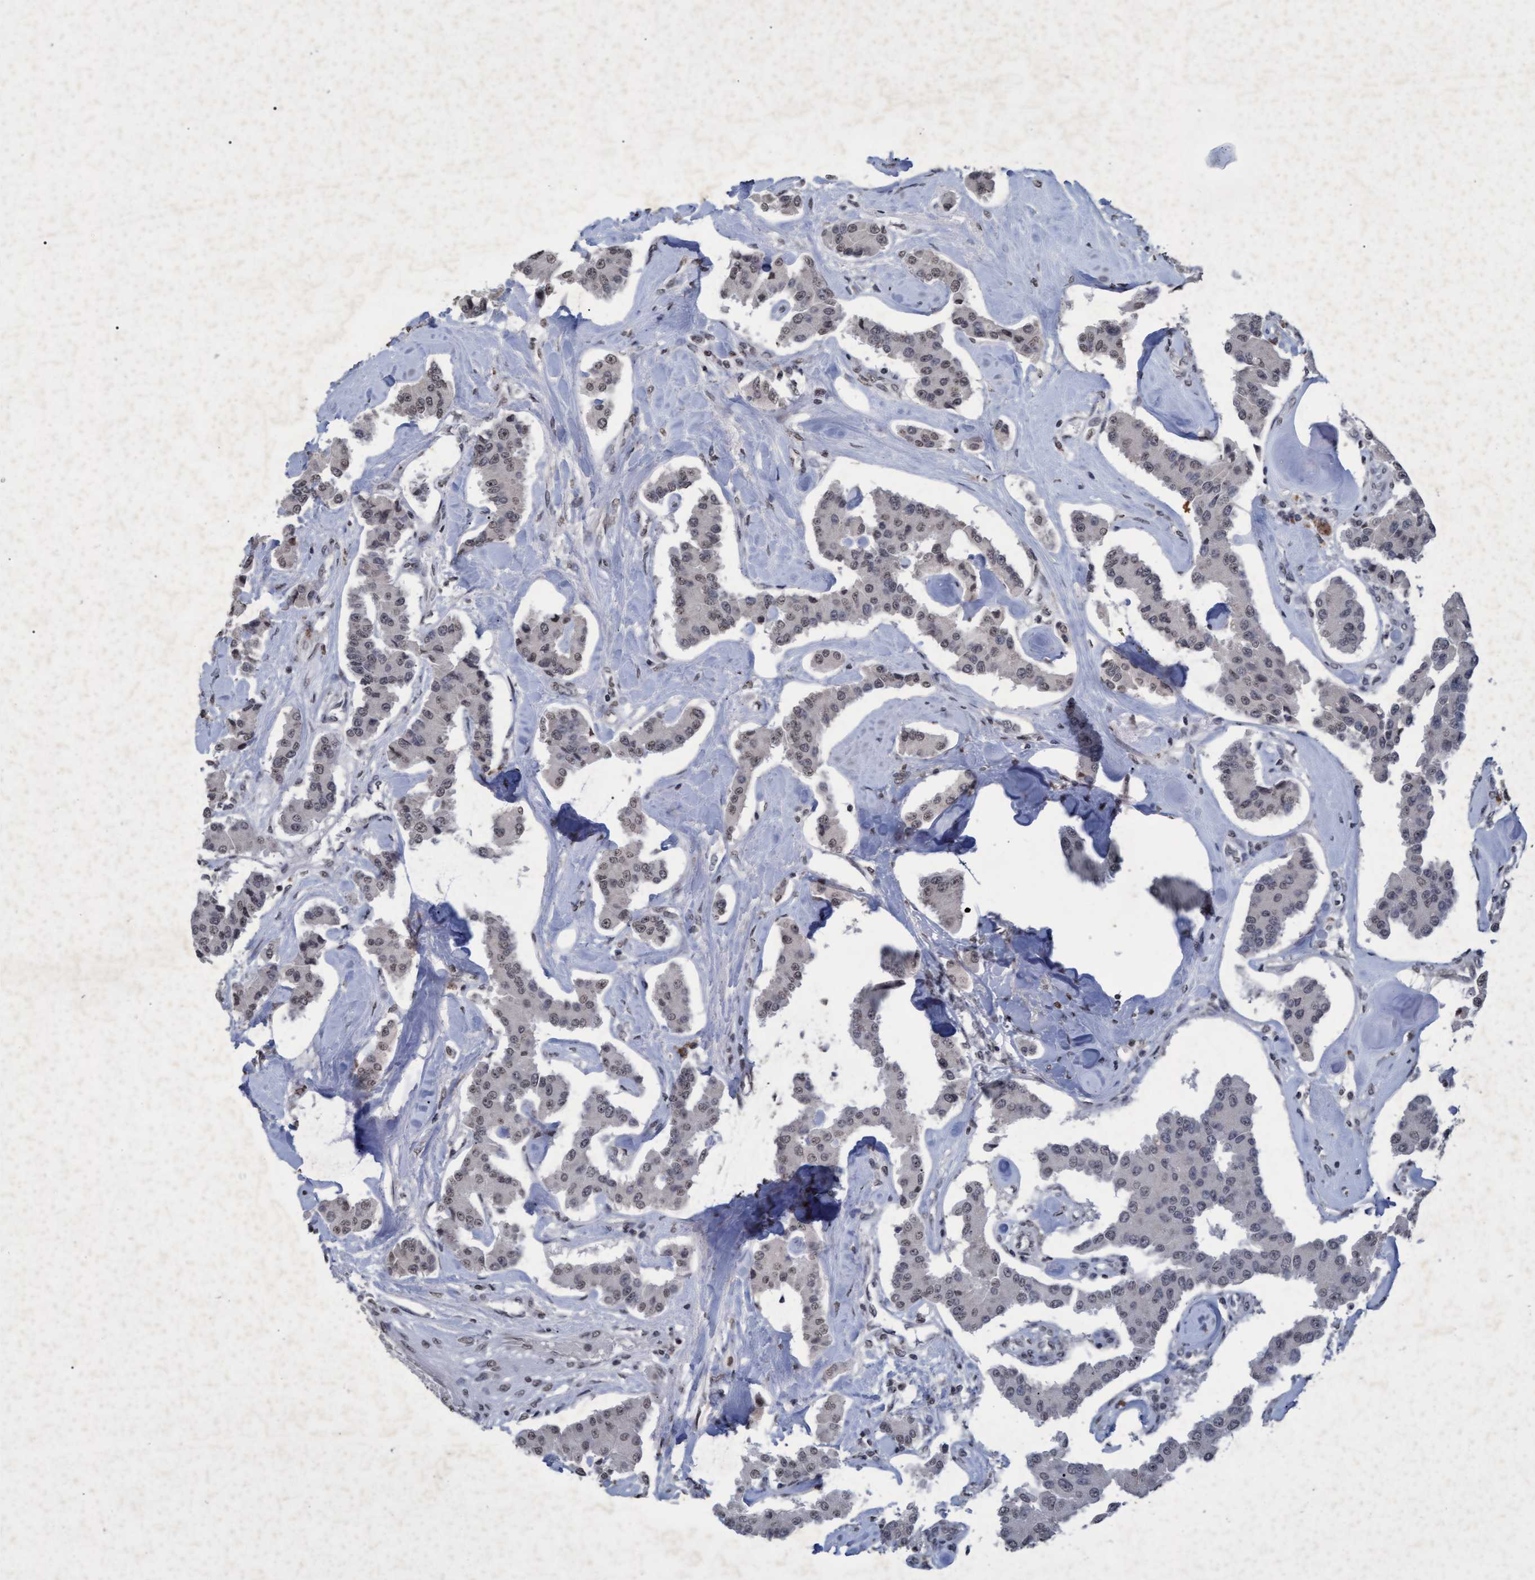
{"staining": {"intensity": "weak", "quantity": "25%-75%", "location": "nuclear"}, "tissue": "carcinoid", "cell_type": "Tumor cells", "image_type": "cancer", "snomed": [{"axis": "morphology", "description": "Carcinoid, malignant, NOS"}, {"axis": "topography", "description": "Pancreas"}], "caption": "Carcinoid tissue displays weak nuclear expression in approximately 25%-75% of tumor cells", "gene": "GALC", "patient": {"sex": "male", "age": 41}}